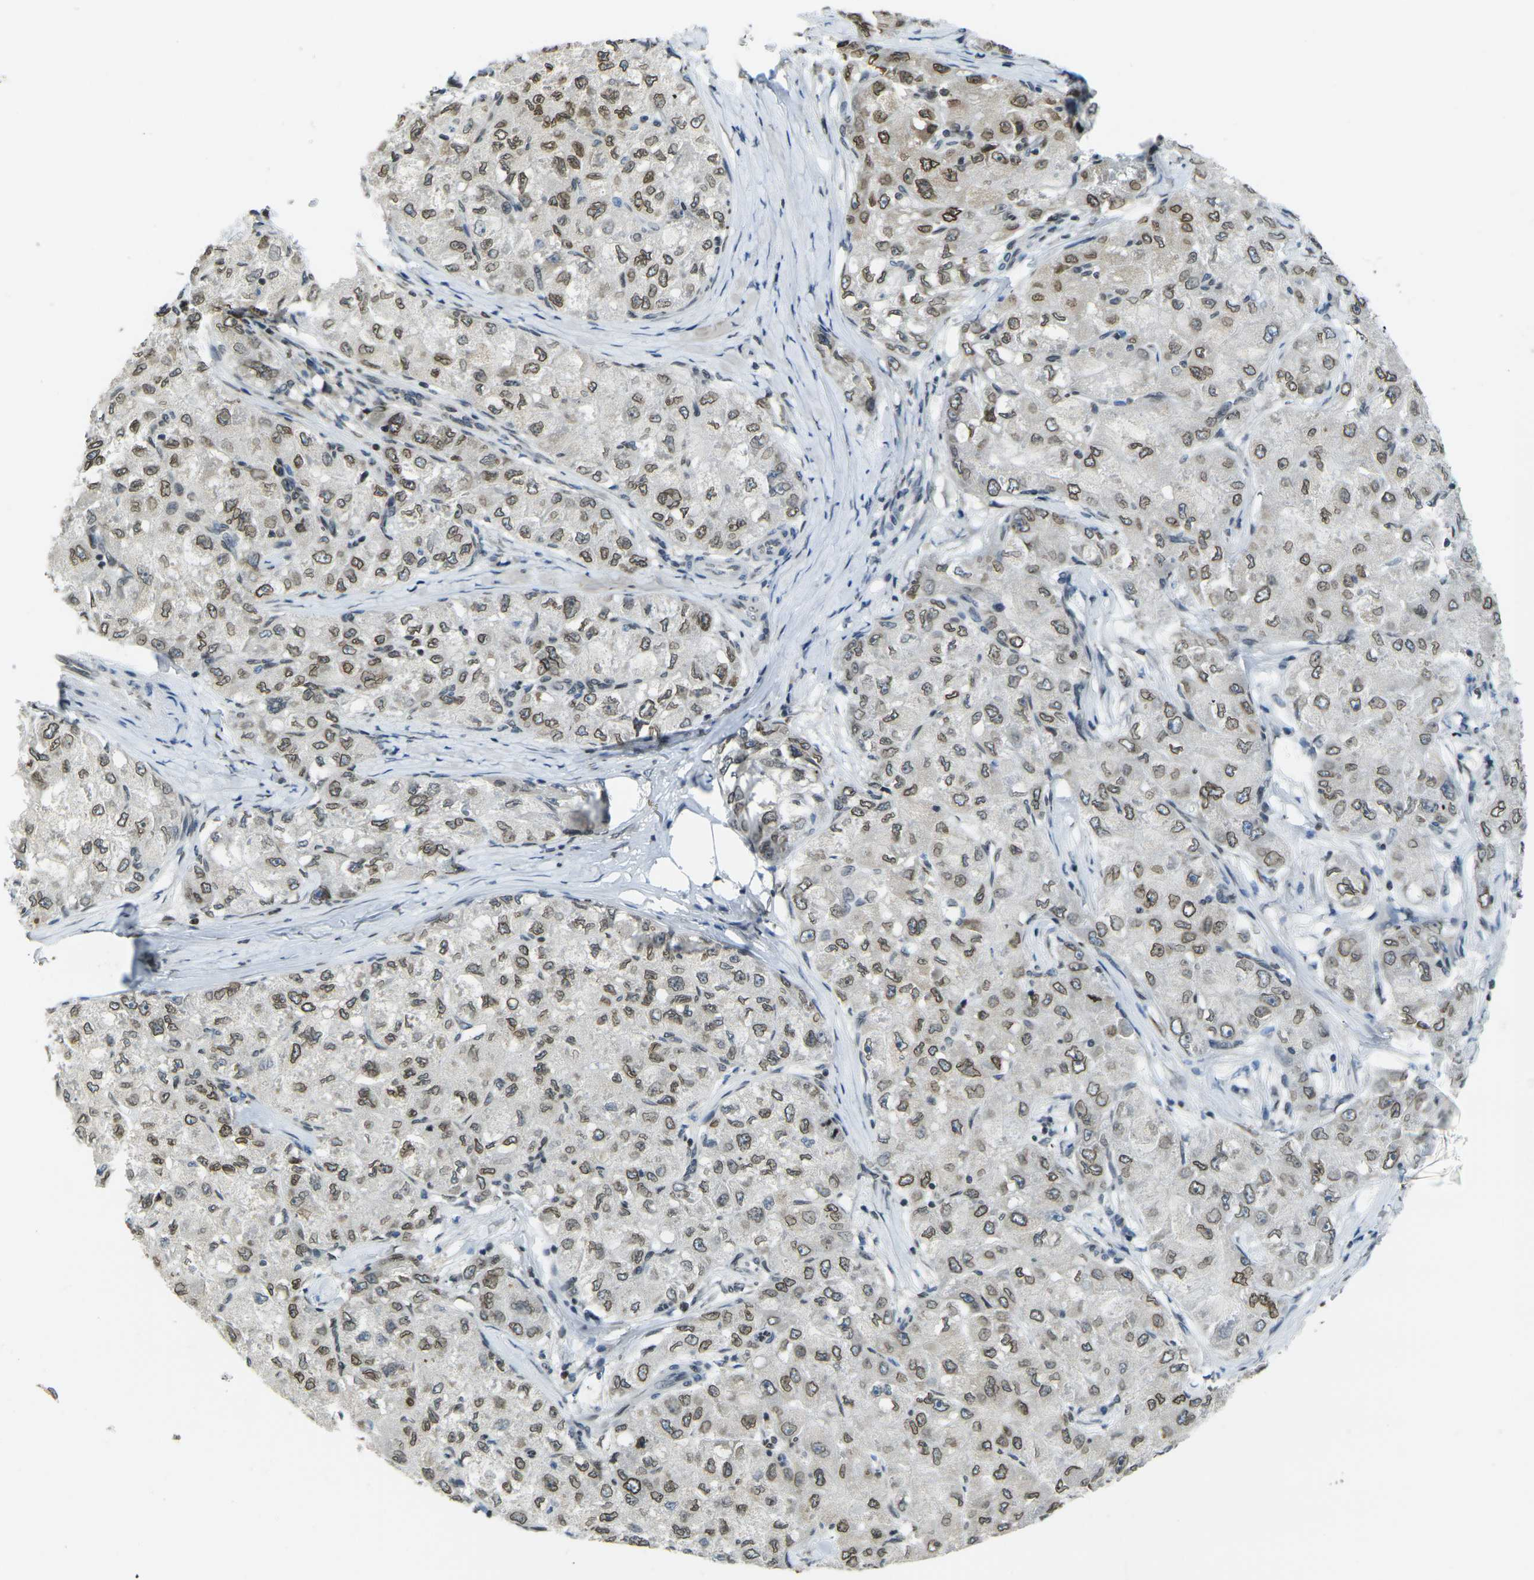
{"staining": {"intensity": "moderate", "quantity": ">75%", "location": "cytoplasmic/membranous,nuclear"}, "tissue": "liver cancer", "cell_type": "Tumor cells", "image_type": "cancer", "snomed": [{"axis": "morphology", "description": "Carcinoma, Hepatocellular, NOS"}, {"axis": "topography", "description": "Liver"}], "caption": "Liver cancer (hepatocellular carcinoma) was stained to show a protein in brown. There is medium levels of moderate cytoplasmic/membranous and nuclear expression in approximately >75% of tumor cells.", "gene": "BRDT", "patient": {"sex": "male", "age": 80}}